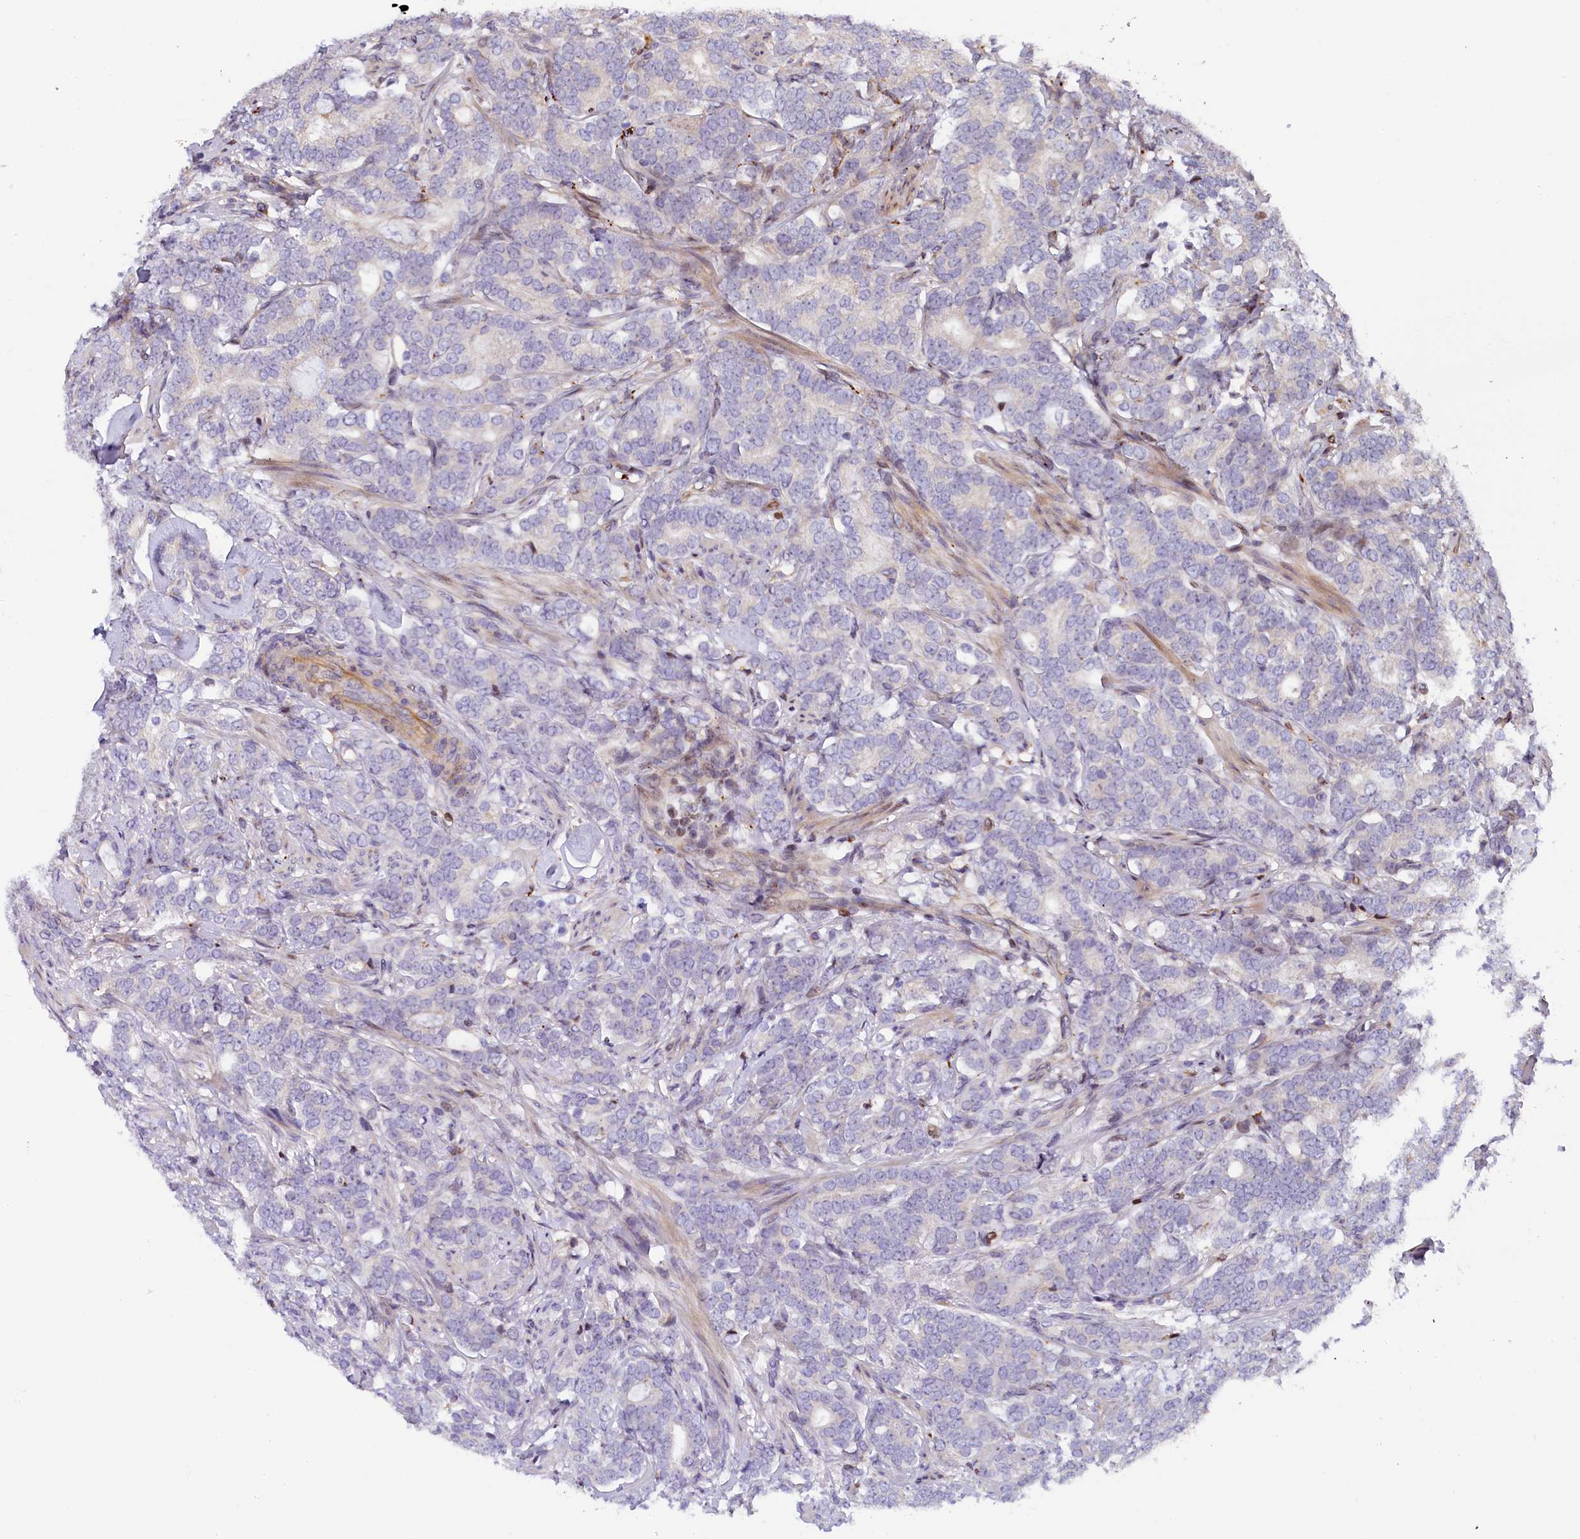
{"staining": {"intensity": "negative", "quantity": "none", "location": "none"}, "tissue": "prostate cancer", "cell_type": "Tumor cells", "image_type": "cancer", "snomed": [{"axis": "morphology", "description": "Adenocarcinoma, Low grade"}, {"axis": "topography", "description": "Prostate"}], "caption": "Immunohistochemistry (IHC) histopathology image of neoplastic tissue: human prostate cancer (low-grade adenocarcinoma) stained with DAB demonstrates no significant protein positivity in tumor cells. The staining is performed using DAB brown chromogen with nuclei counter-stained in using hematoxylin.", "gene": "TGDS", "patient": {"sex": "male", "age": 71}}